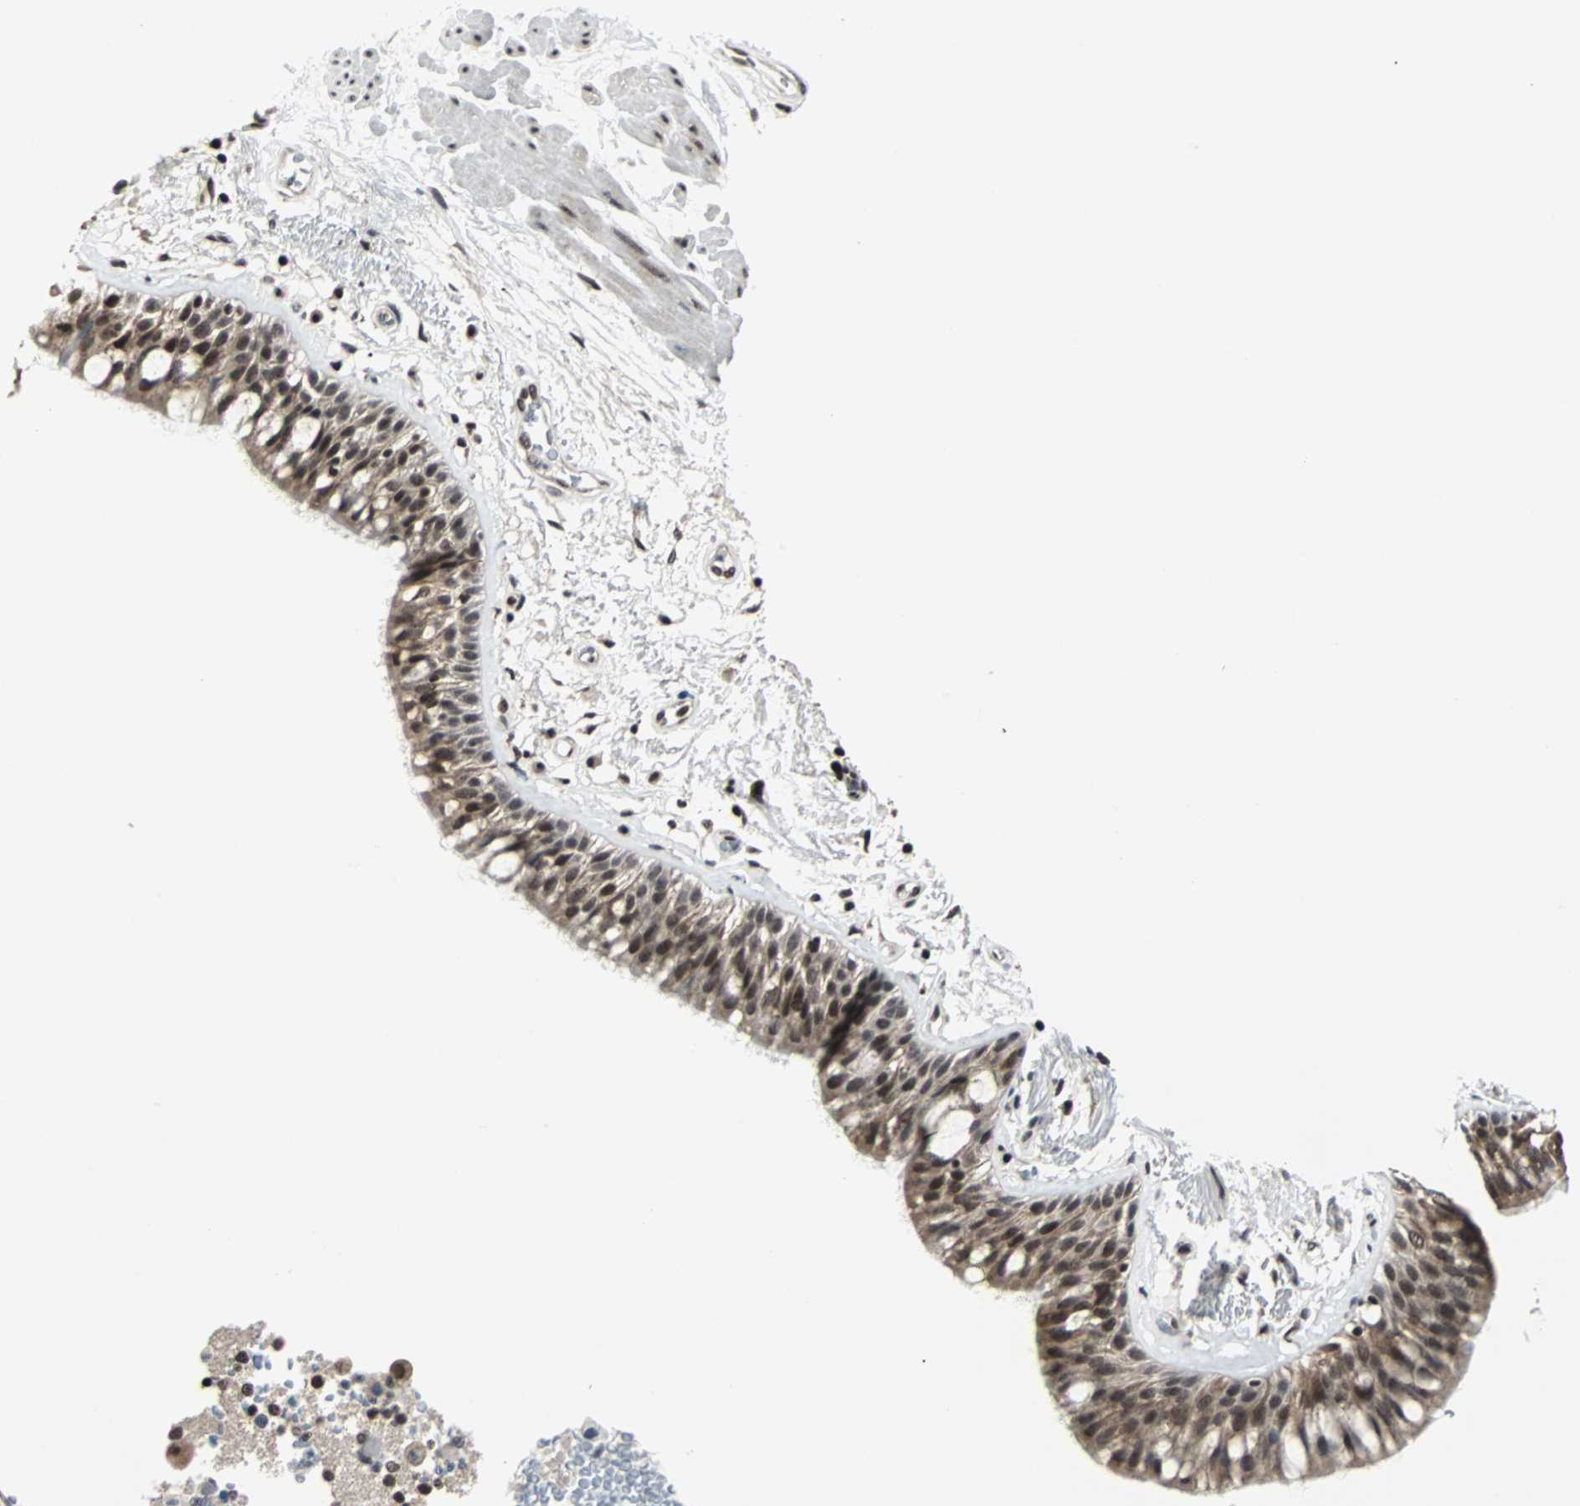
{"staining": {"intensity": "moderate", "quantity": ">75%", "location": "cytoplasmic/membranous,nuclear"}, "tissue": "bronchus", "cell_type": "Respiratory epithelial cells", "image_type": "normal", "snomed": [{"axis": "morphology", "description": "Normal tissue, NOS"}, {"axis": "topography", "description": "Bronchus"}], "caption": "IHC (DAB (3,3'-diaminobenzidine)) staining of unremarkable bronchus shows moderate cytoplasmic/membranous,nuclear protein expression in approximately >75% of respiratory epithelial cells.", "gene": "TERF2IP", "patient": {"sex": "male", "age": 66}}